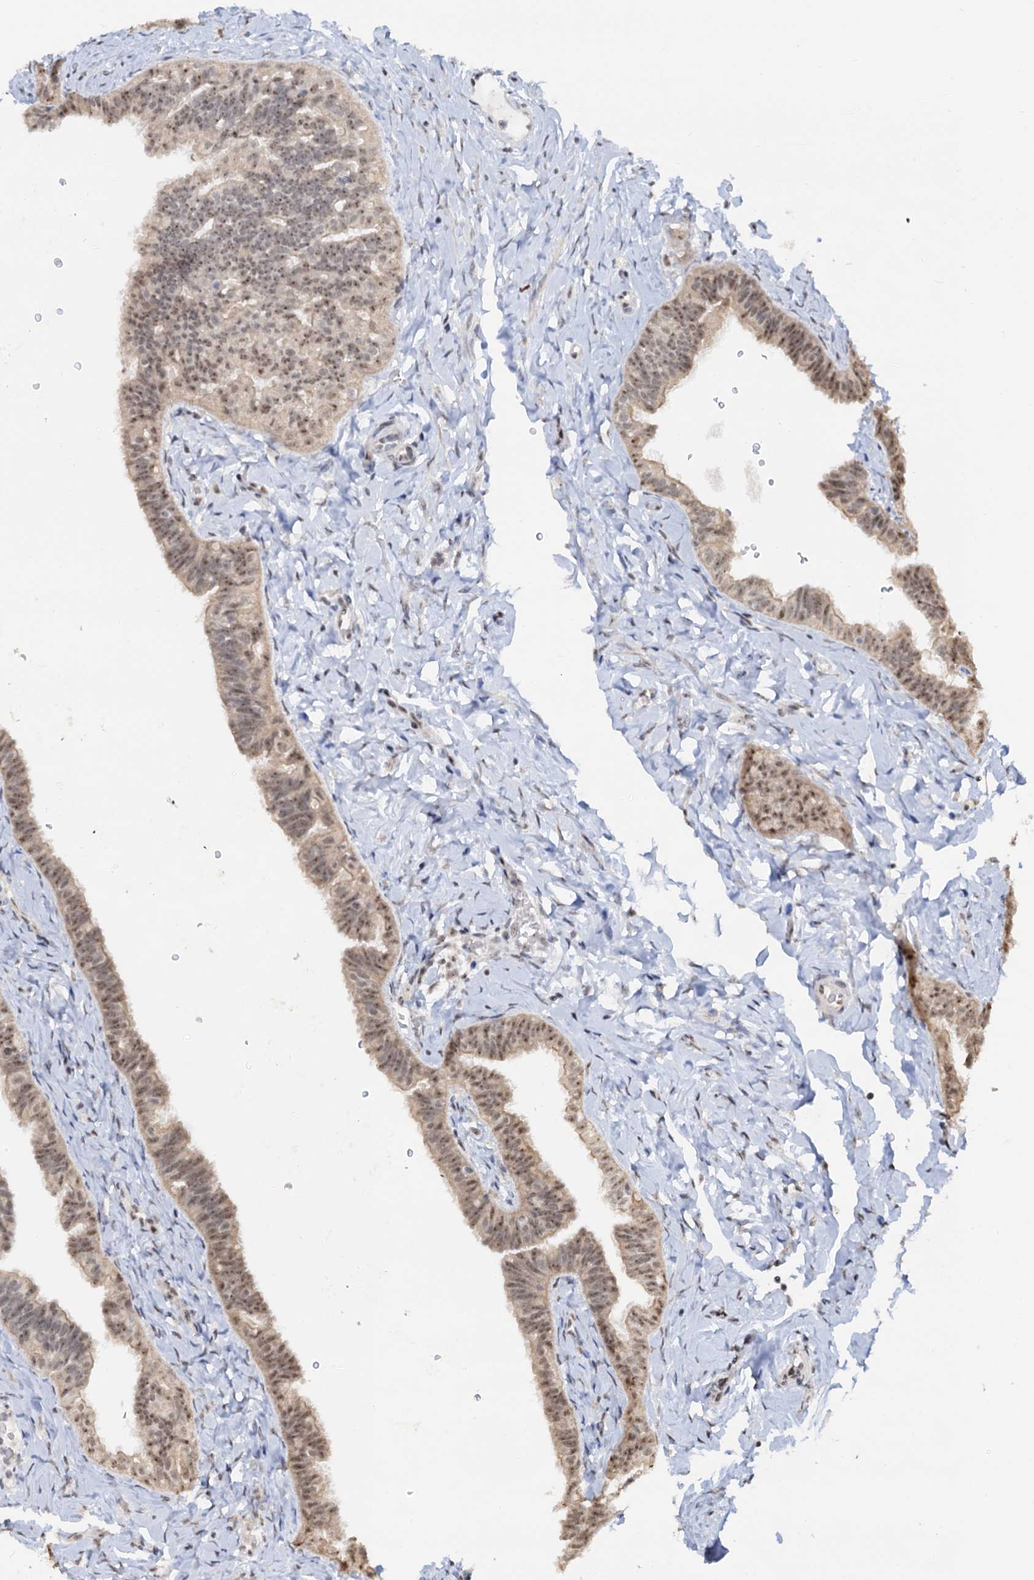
{"staining": {"intensity": "moderate", "quantity": ">75%", "location": "nuclear"}, "tissue": "fallopian tube", "cell_type": "Glandular cells", "image_type": "normal", "snomed": [{"axis": "morphology", "description": "Normal tissue, NOS"}, {"axis": "topography", "description": "Fallopian tube"}], "caption": "DAB (3,3'-diaminobenzidine) immunohistochemical staining of unremarkable fallopian tube reveals moderate nuclear protein staining in approximately >75% of glandular cells. The protein of interest is stained brown, and the nuclei are stained in blue (DAB (3,3'-diaminobenzidine) IHC with brightfield microscopy, high magnification).", "gene": "NAT10", "patient": {"sex": "female", "age": 65}}